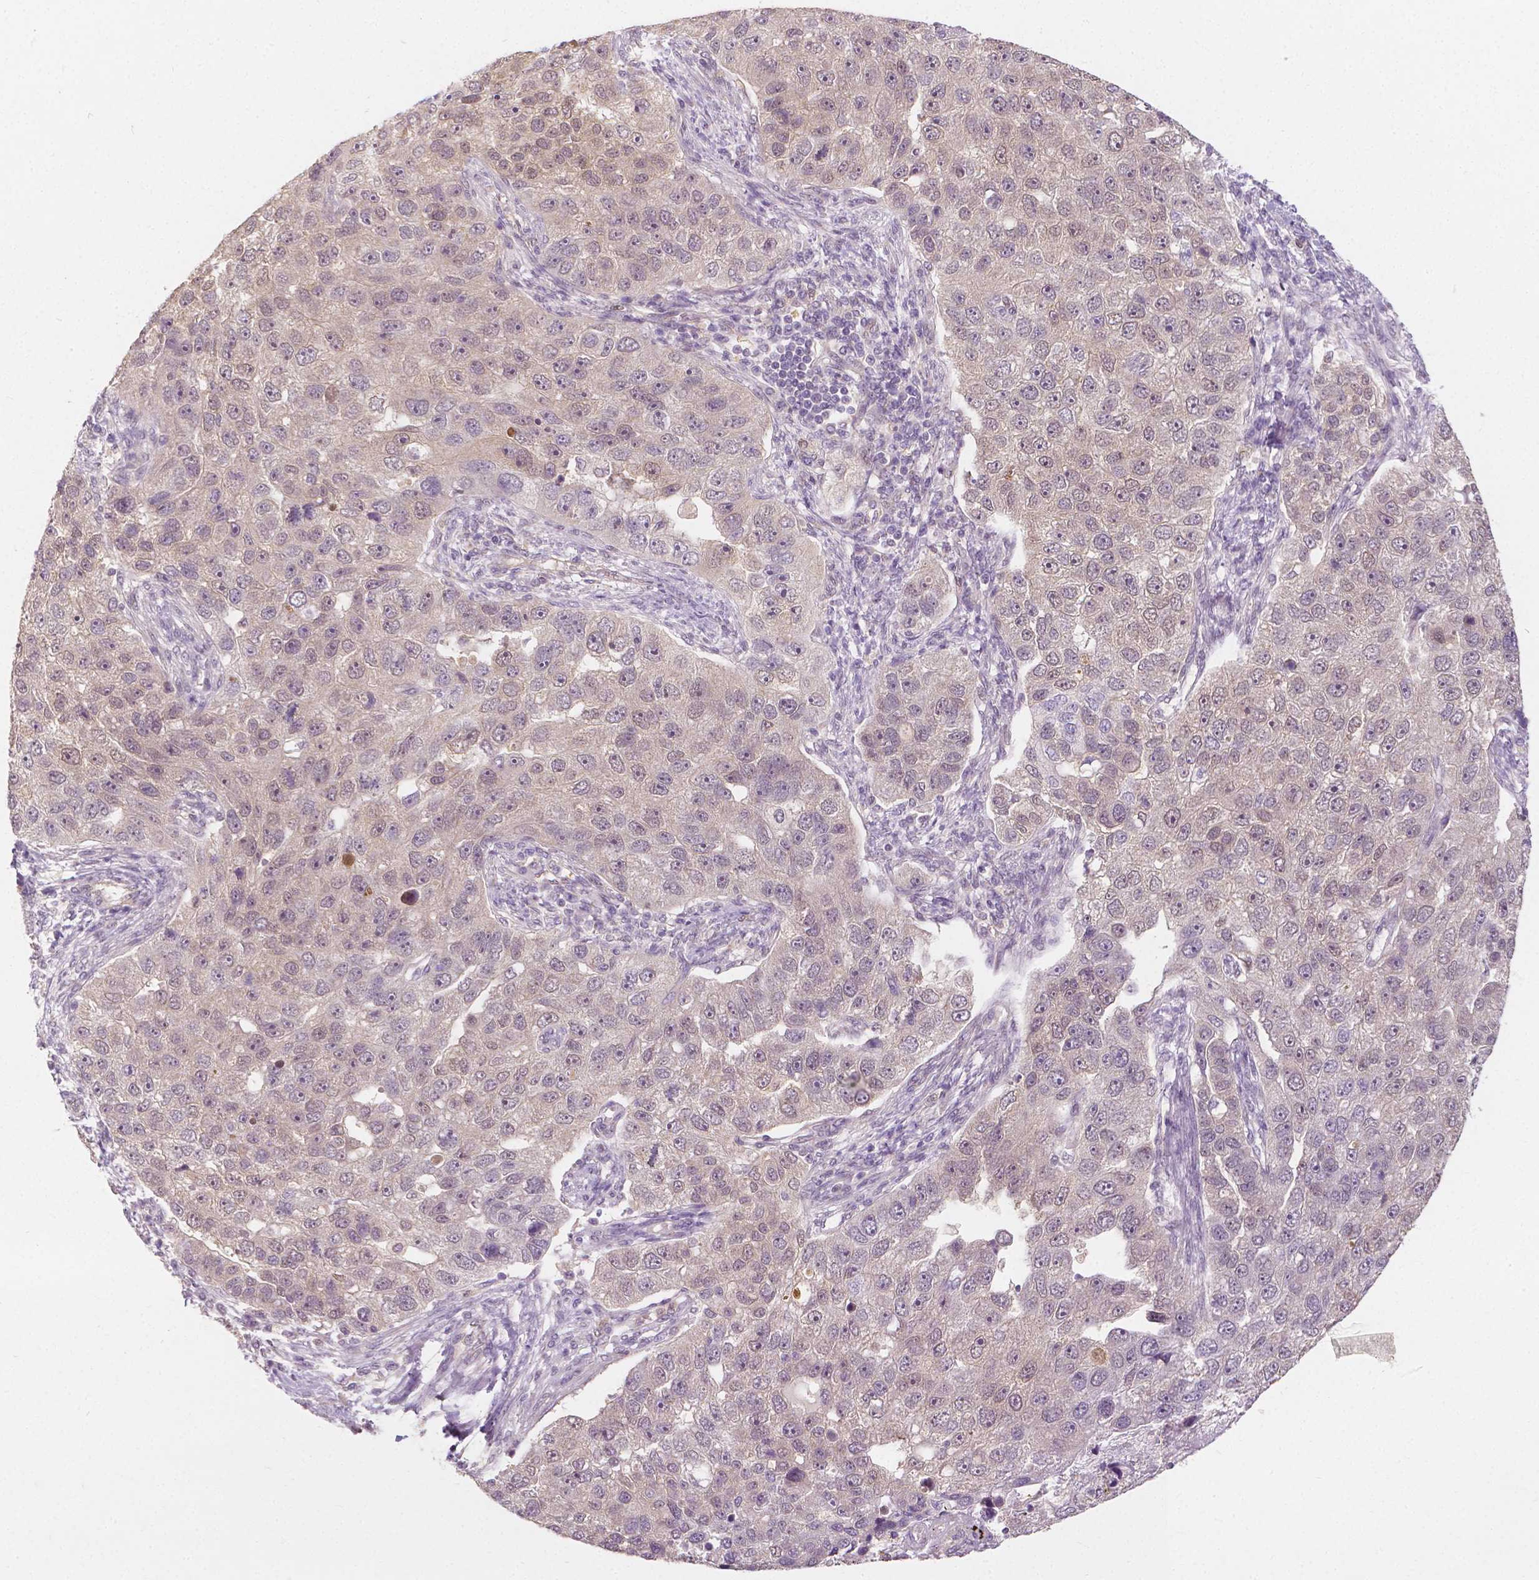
{"staining": {"intensity": "weak", "quantity": "<25%", "location": "nuclear"}, "tissue": "pancreatic cancer", "cell_type": "Tumor cells", "image_type": "cancer", "snomed": [{"axis": "morphology", "description": "Adenocarcinoma, NOS"}, {"axis": "topography", "description": "Pancreas"}], "caption": "DAB (3,3'-diaminobenzidine) immunohistochemical staining of pancreatic cancer (adenocarcinoma) demonstrates no significant staining in tumor cells.", "gene": "NAPRT", "patient": {"sex": "female", "age": 61}}